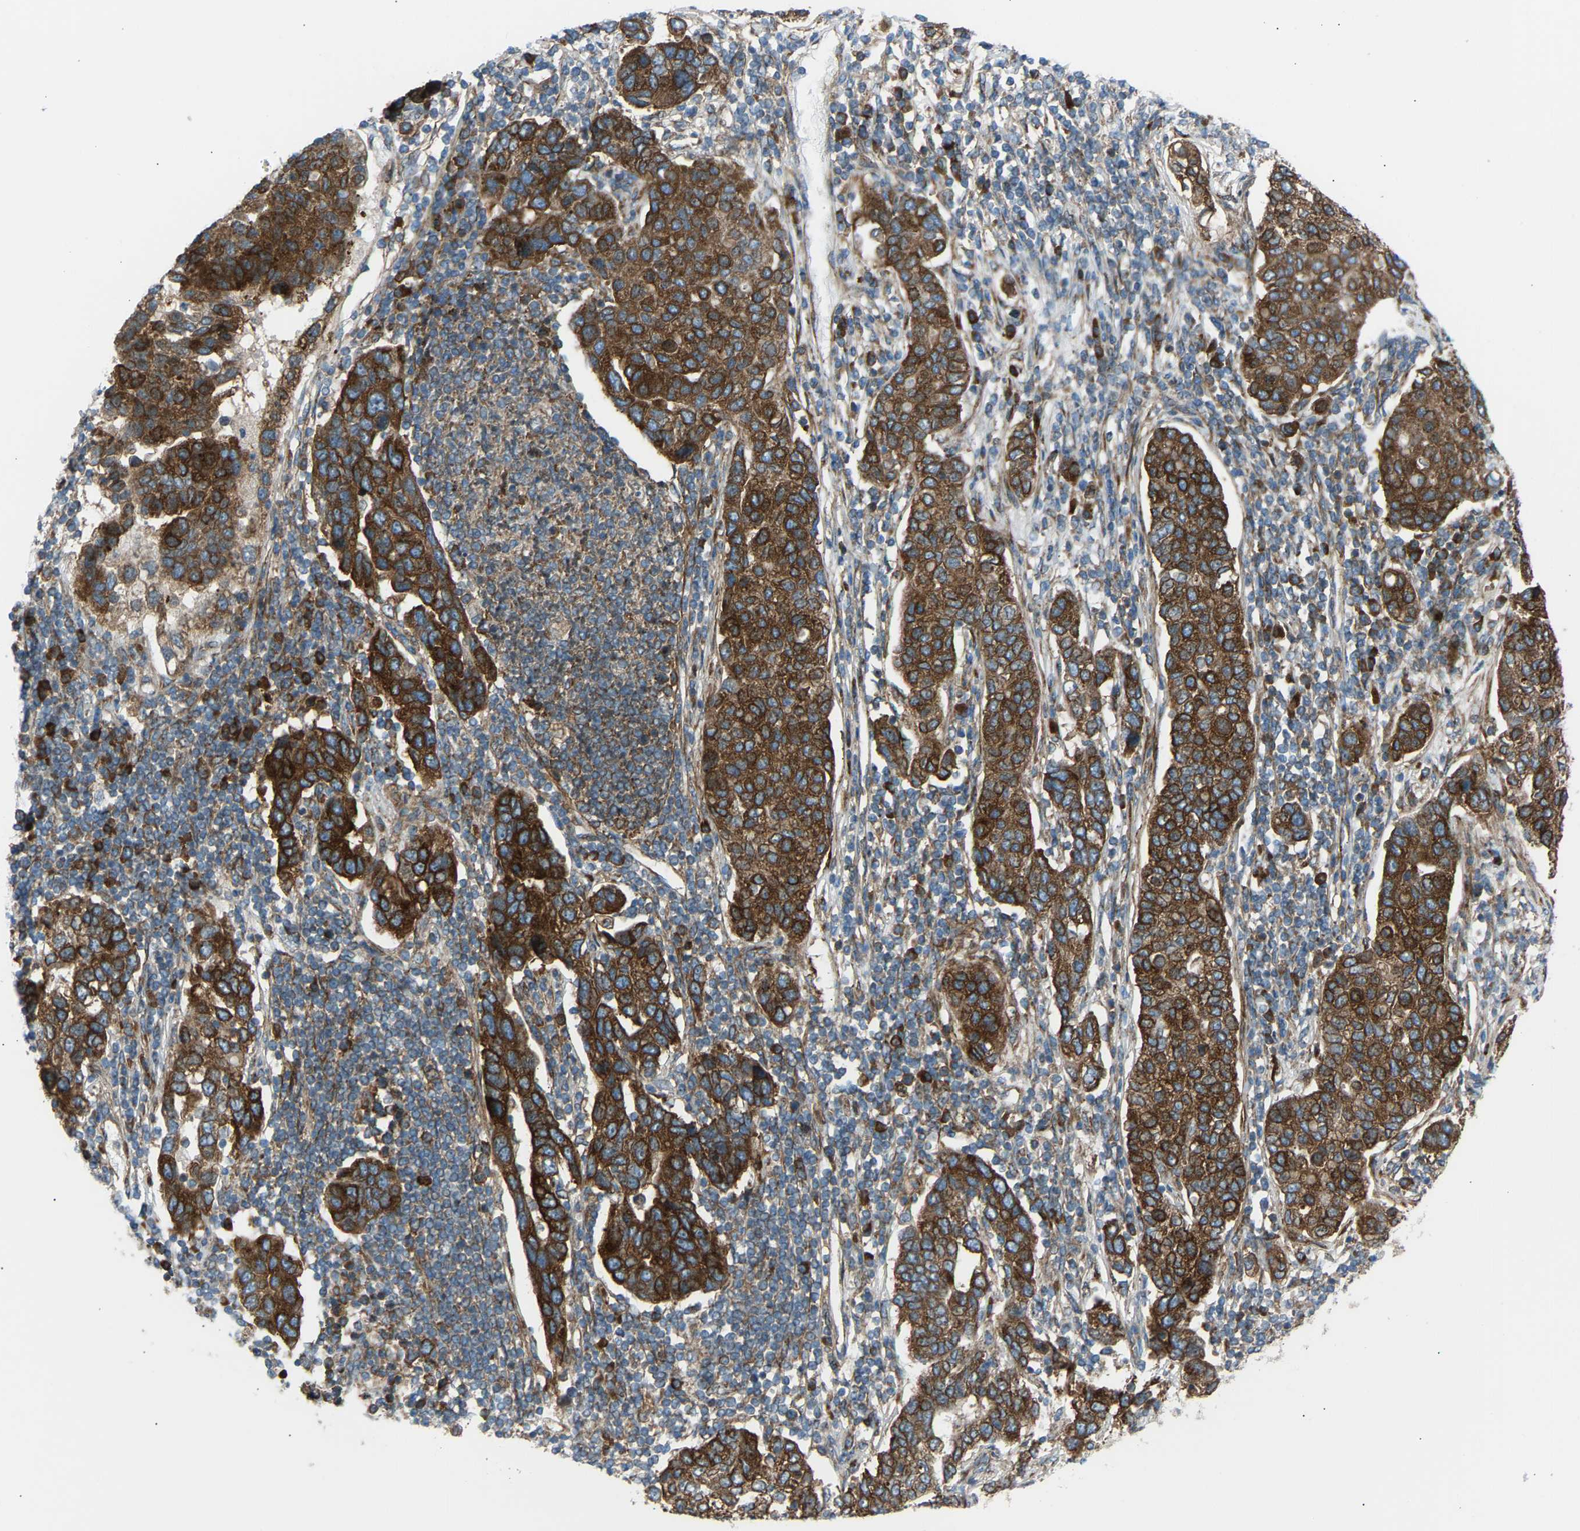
{"staining": {"intensity": "strong", "quantity": ">75%", "location": "cytoplasmic/membranous"}, "tissue": "pancreatic cancer", "cell_type": "Tumor cells", "image_type": "cancer", "snomed": [{"axis": "morphology", "description": "Adenocarcinoma, NOS"}, {"axis": "topography", "description": "Pancreas"}], "caption": "Strong cytoplasmic/membranous expression is seen in approximately >75% of tumor cells in pancreatic adenocarcinoma.", "gene": "VPS41", "patient": {"sex": "female", "age": 61}}